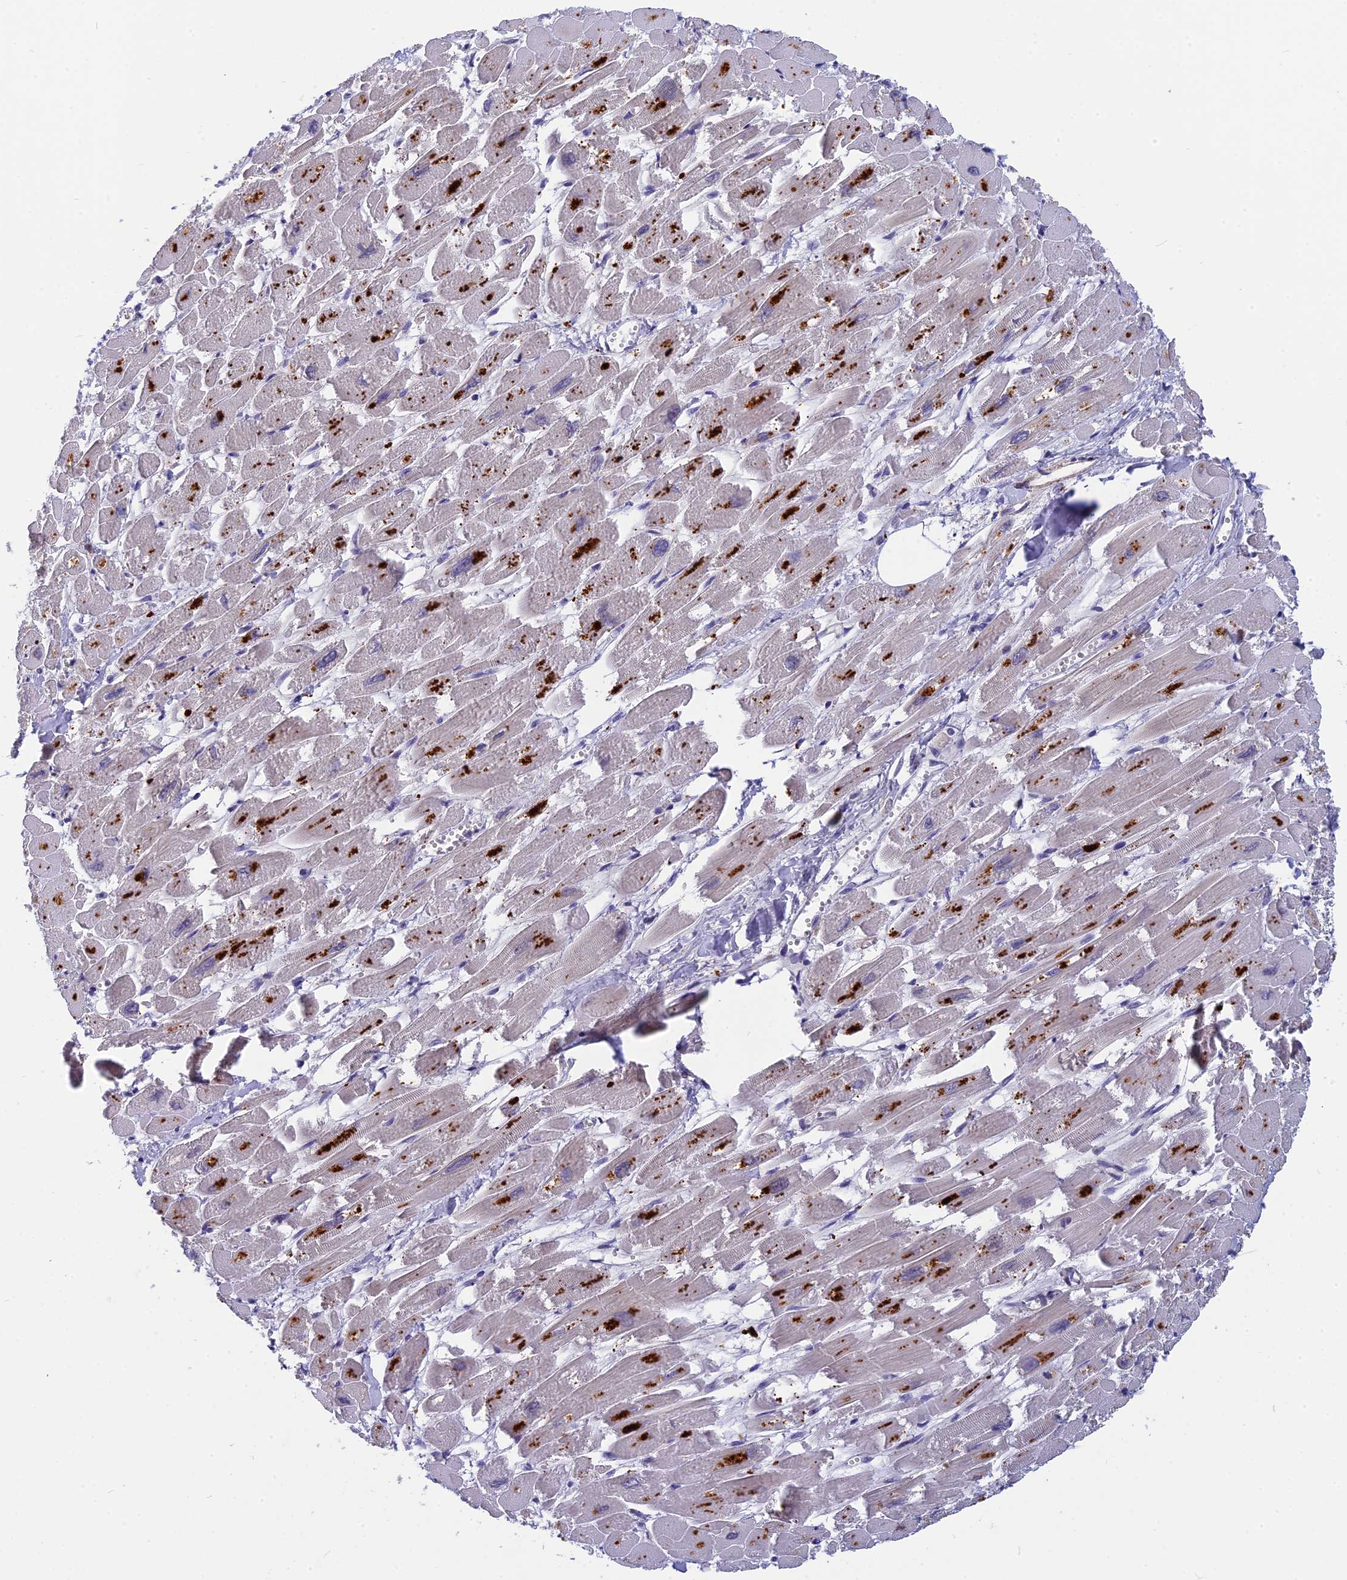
{"staining": {"intensity": "strong", "quantity": "25%-75%", "location": "cytoplasmic/membranous"}, "tissue": "heart muscle", "cell_type": "Cardiomyocytes", "image_type": "normal", "snomed": [{"axis": "morphology", "description": "Normal tissue, NOS"}, {"axis": "topography", "description": "Heart"}], "caption": "High-magnification brightfield microscopy of normal heart muscle stained with DAB (3,3'-diaminobenzidine) (brown) and counterstained with hematoxylin (blue). cardiomyocytes exhibit strong cytoplasmic/membranous expression is seen in about25%-75% of cells.", "gene": "ANKRD34B", "patient": {"sex": "male", "age": 54}}